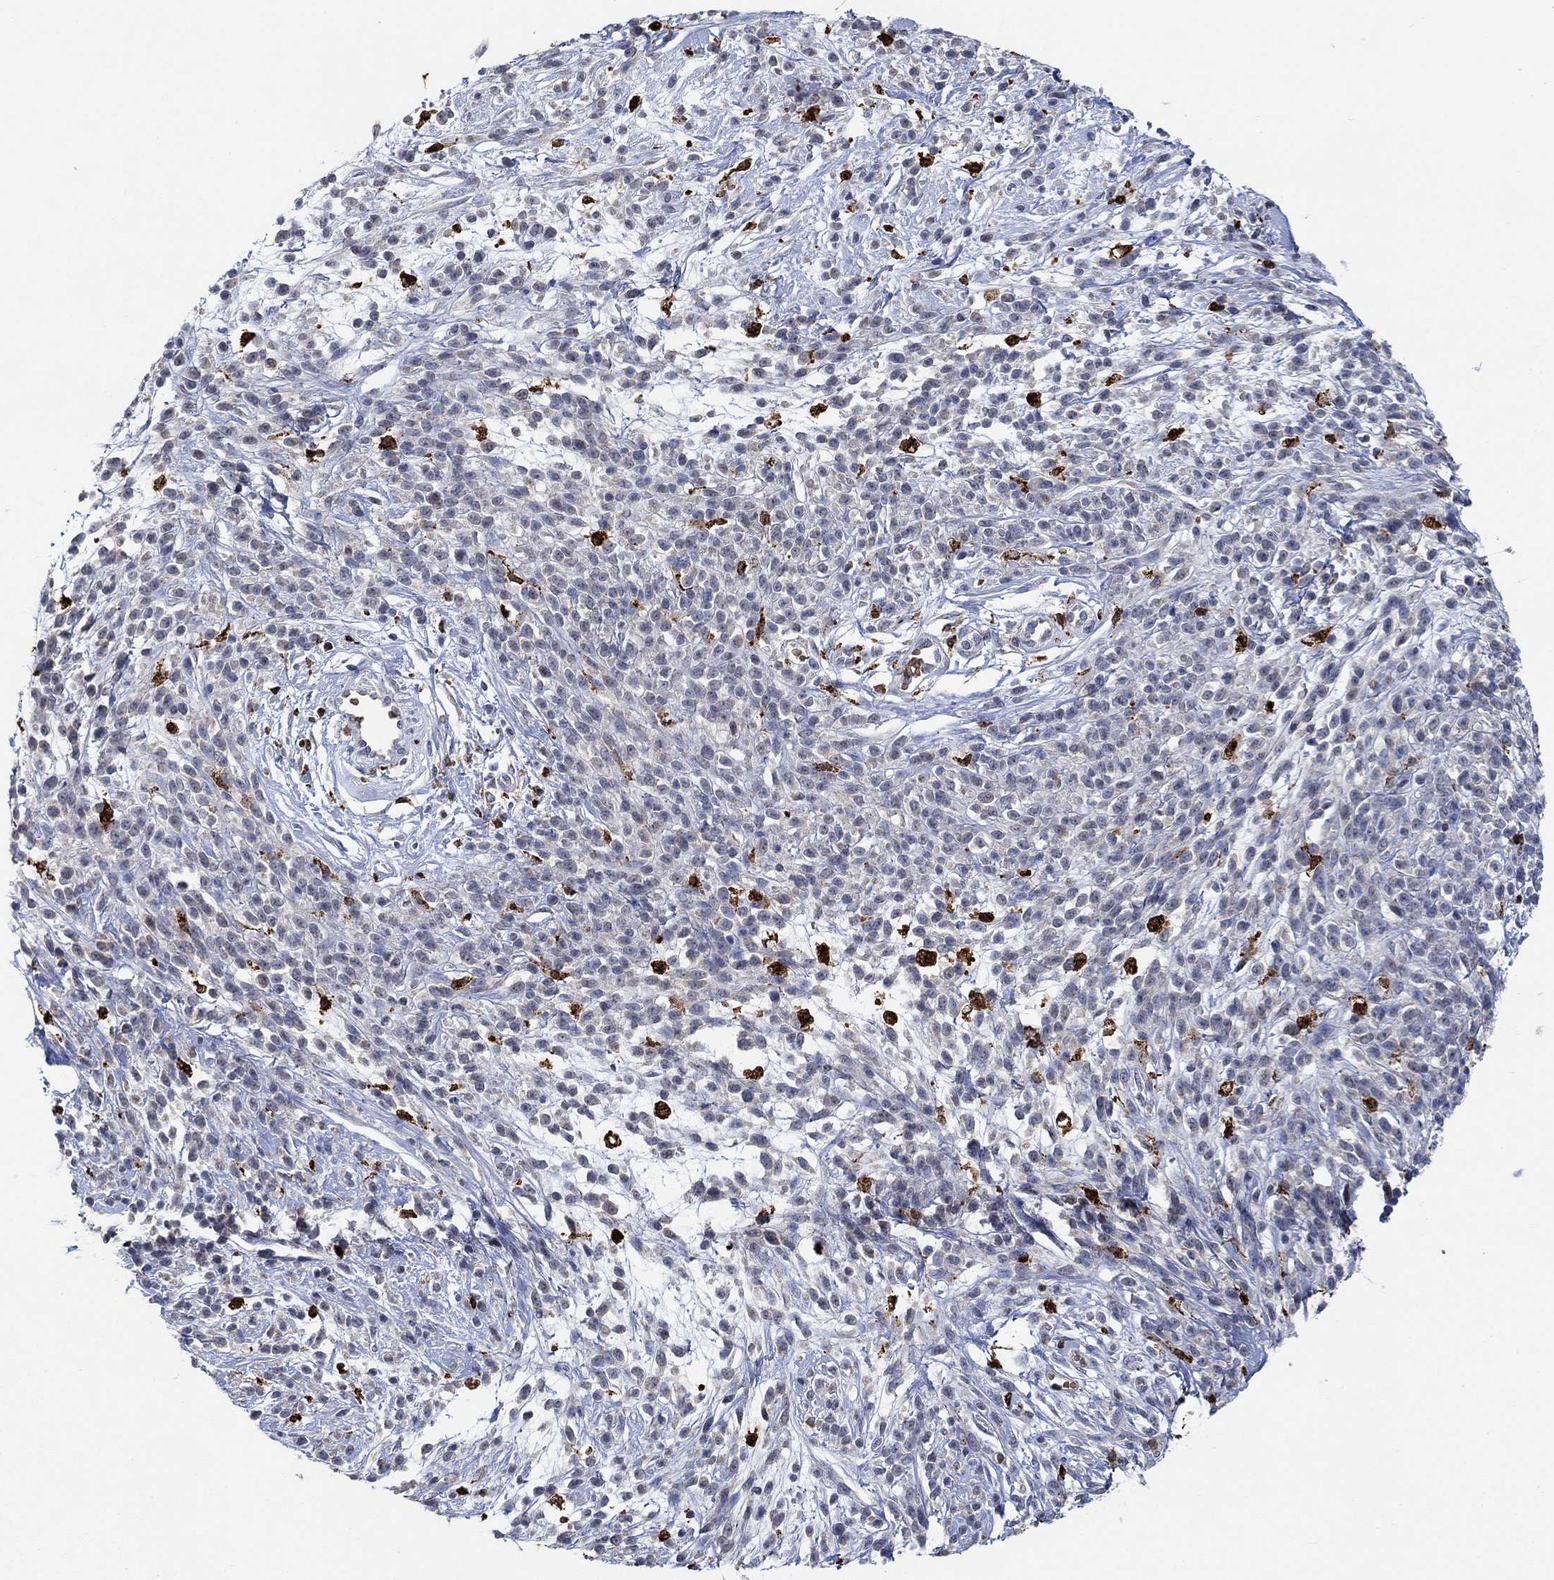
{"staining": {"intensity": "negative", "quantity": "none", "location": "none"}, "tissue": "melanoma", "cell_type": "Tumor cells", "image_type": "cancer", "snomed": [{"axis": "morphology", "description": "Malignant melanoma, NOS"}, {"axis": "topography", "description": "Skin"}, {"axis": "topography", "description": "Skin of trunk"}], "caption": "An image of malignant melanoma stained for a protein displays no brown staining in tumor cells.", "gene": "MPP1", "patient": {"sex": "male", "age": 74}}